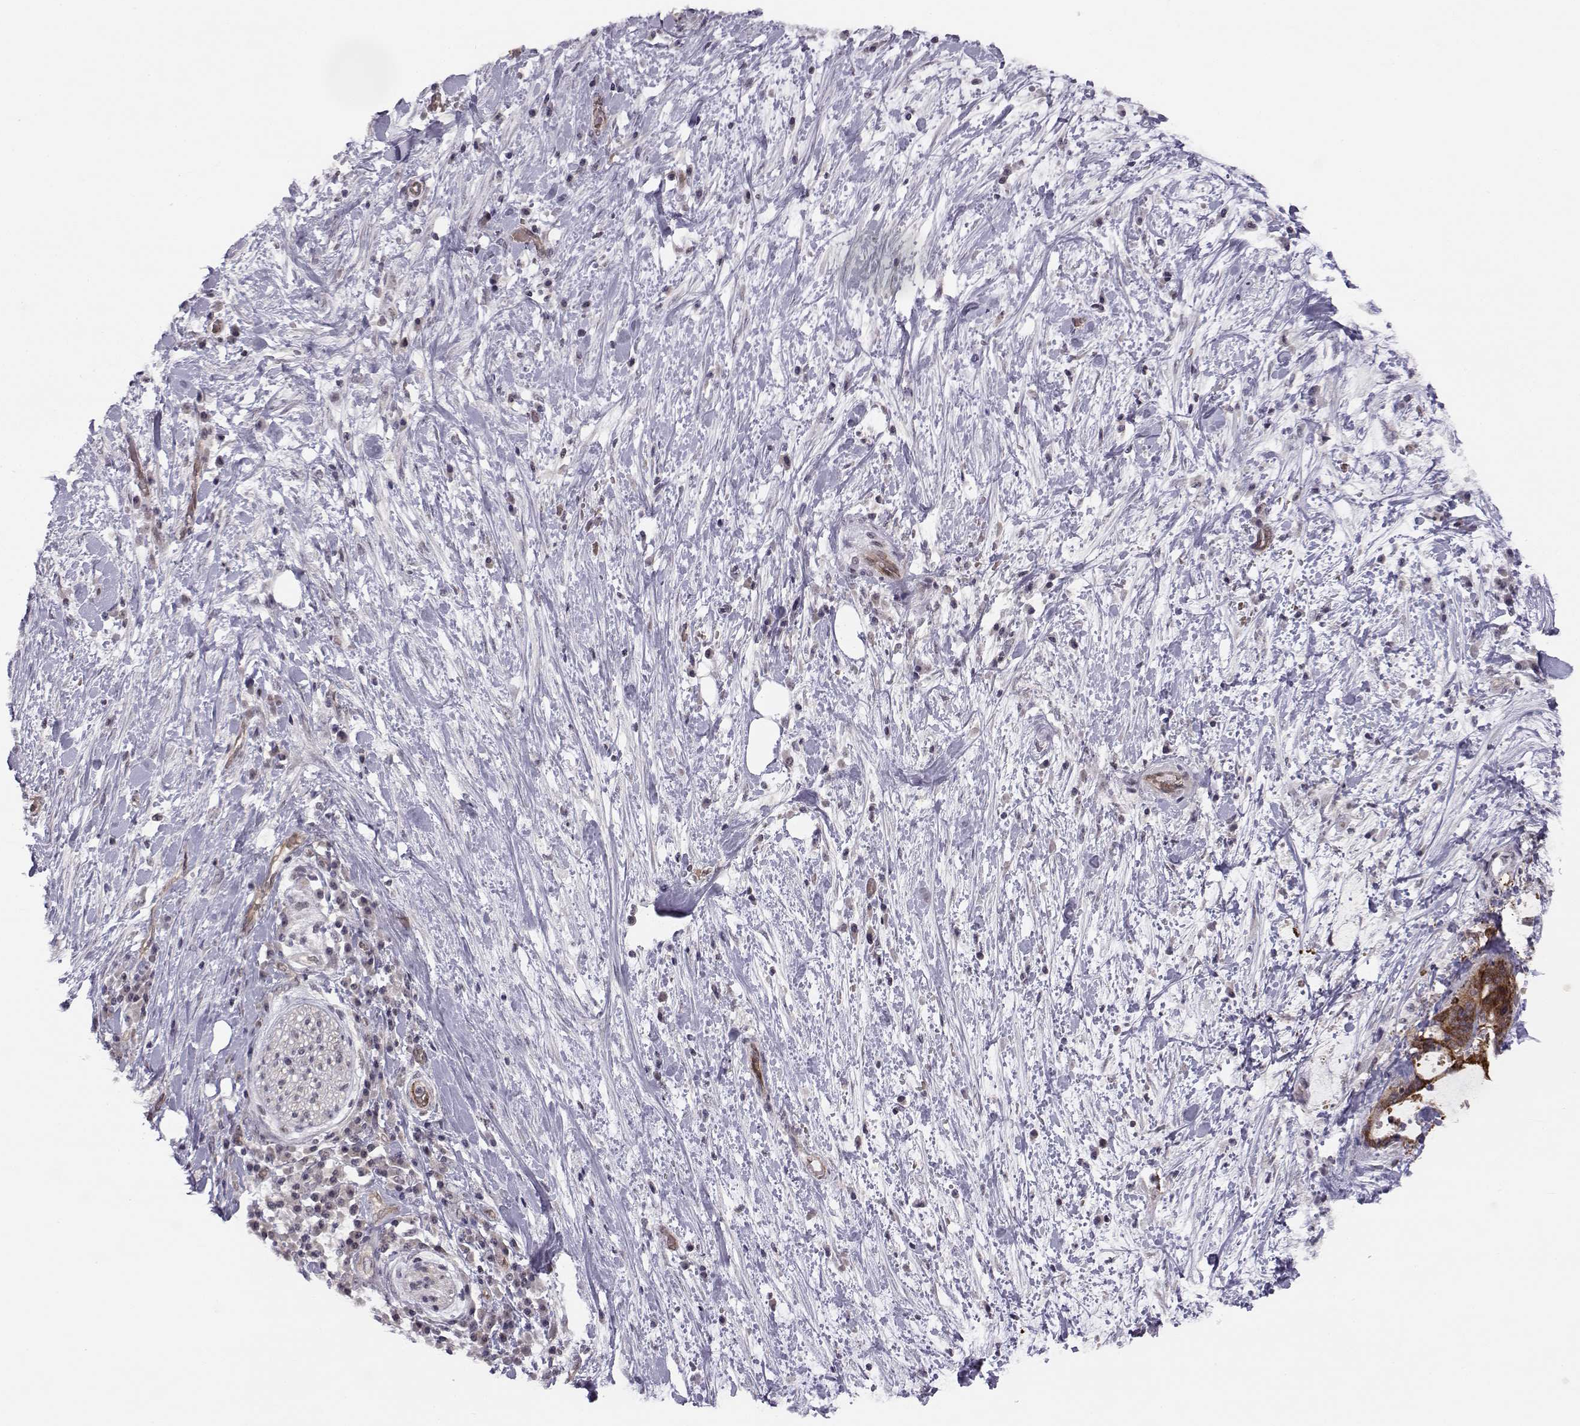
{"staining": {"intensity": "negative", "quantity": "none", "location": "none"}, "tissue": "liver cancer", "cell_type": "Tumor cells", "image_type": "cancer", "snomed": [{"axis": "morphology", "description": "Cholangiocarcinoma"}, {"axis": "topography", "description": "Liver"}], "caption": "Cholangiocarcinoma (liver) was stained to show a protein in brown. There is no significant positivity in tumor cells. The staining was performed using DAB (3,3'-diaminobenzidine) to visualize the protein expression in brown, while the nuclei were stained in blue with hematoxylin (Magnification: 20x).", "gene": "KIF13B", "patient": {"sex": "female", "age": 73}}